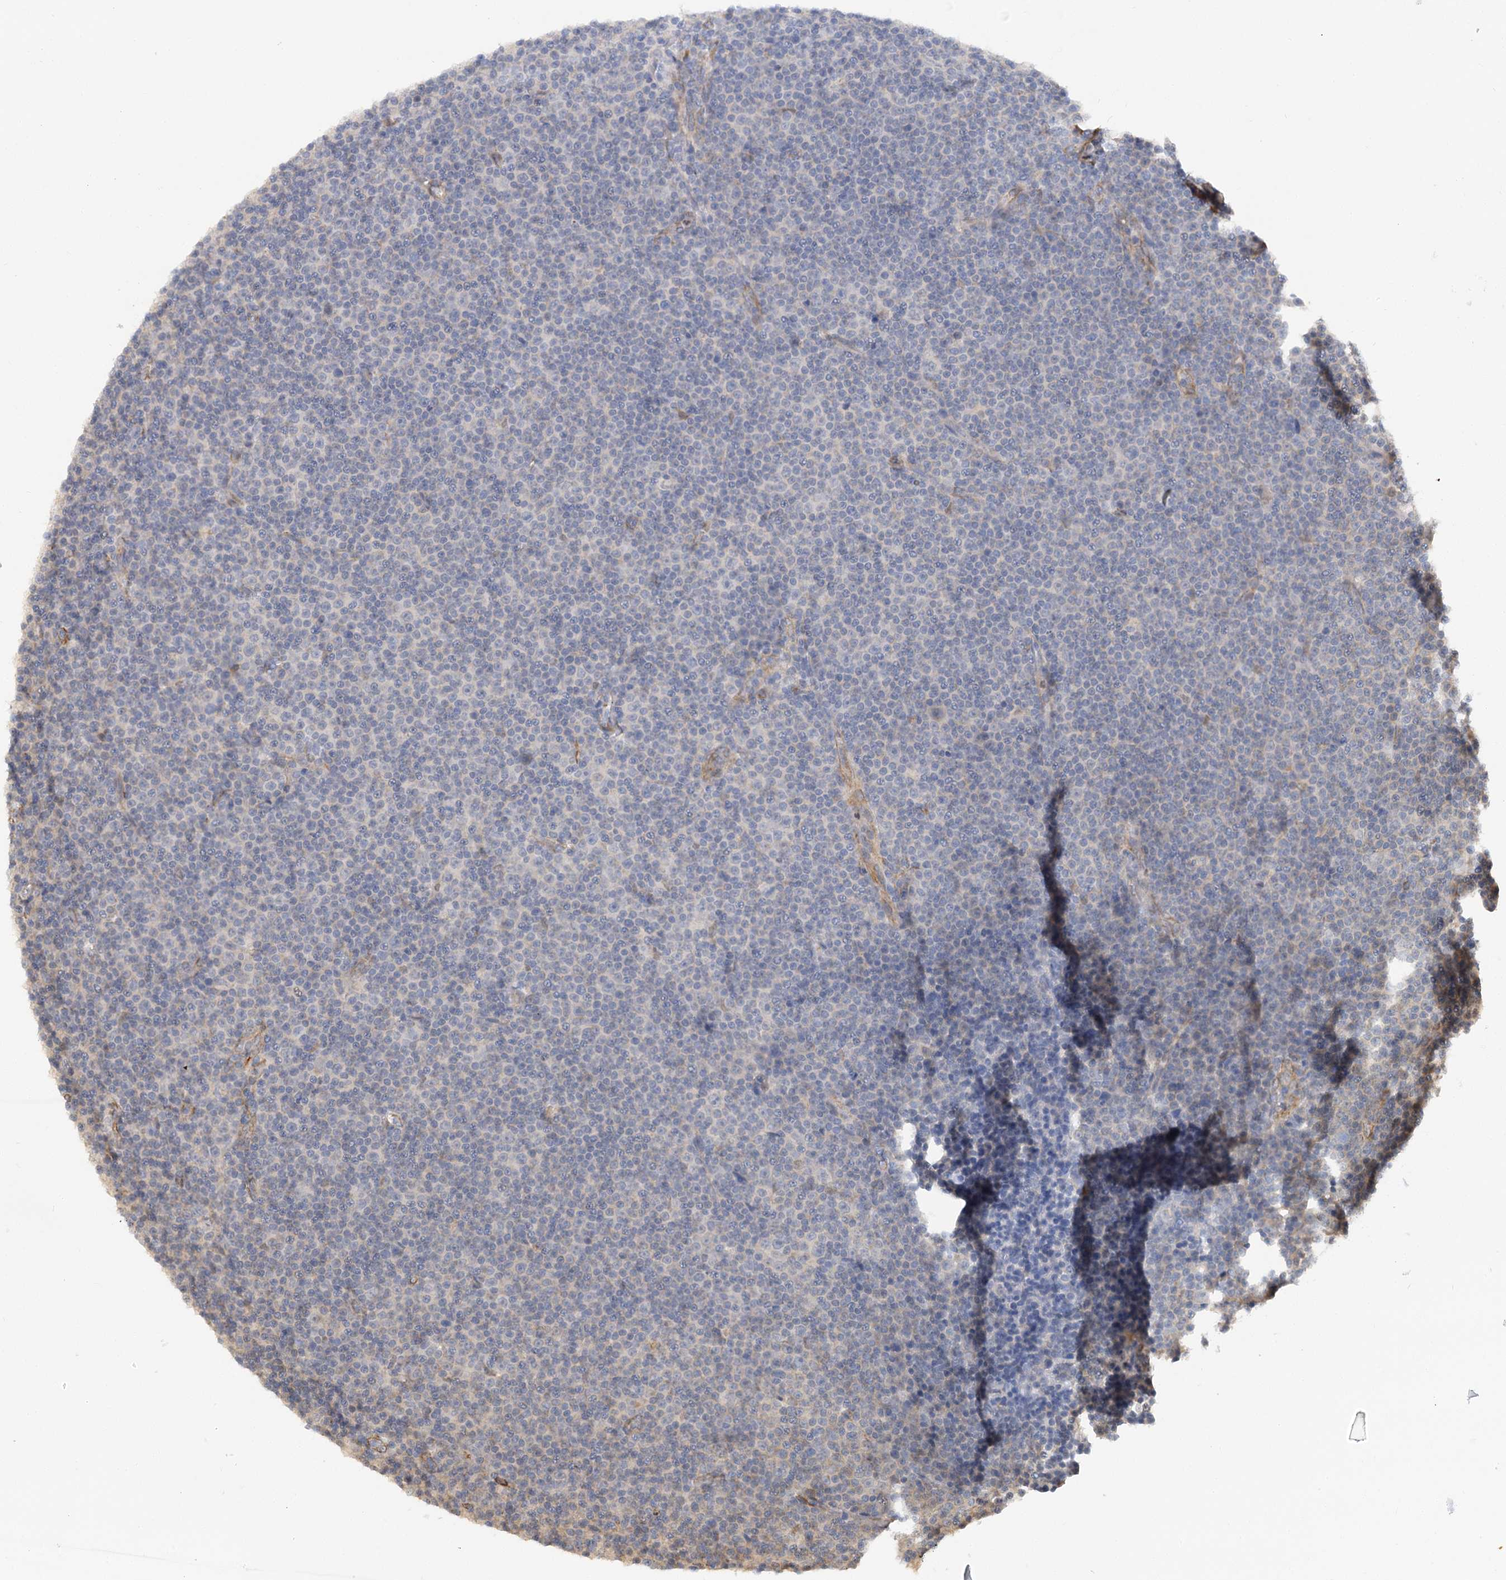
{"staining": {"intensity": "negative", "quantity": "none", "location": "none"}, "tissue": "lymphoma", "cell_type": "Tumor cells", "image_type": "cancer", "snomed": [{"axis": "morphology", "description": "Malignant lymphoma, non-Hodgkin's type, Low grade"}, {"axis": "topography", "description": "Lymph node"}], "caption": "DAB immunohistochemical staining of lymphoma reveals no significant positivity in tumor cells. (DAB immunohistochemistry (IHC), high magnification).", "gene": "NELL2", "patient": {"sex": "female", "age": 67}}